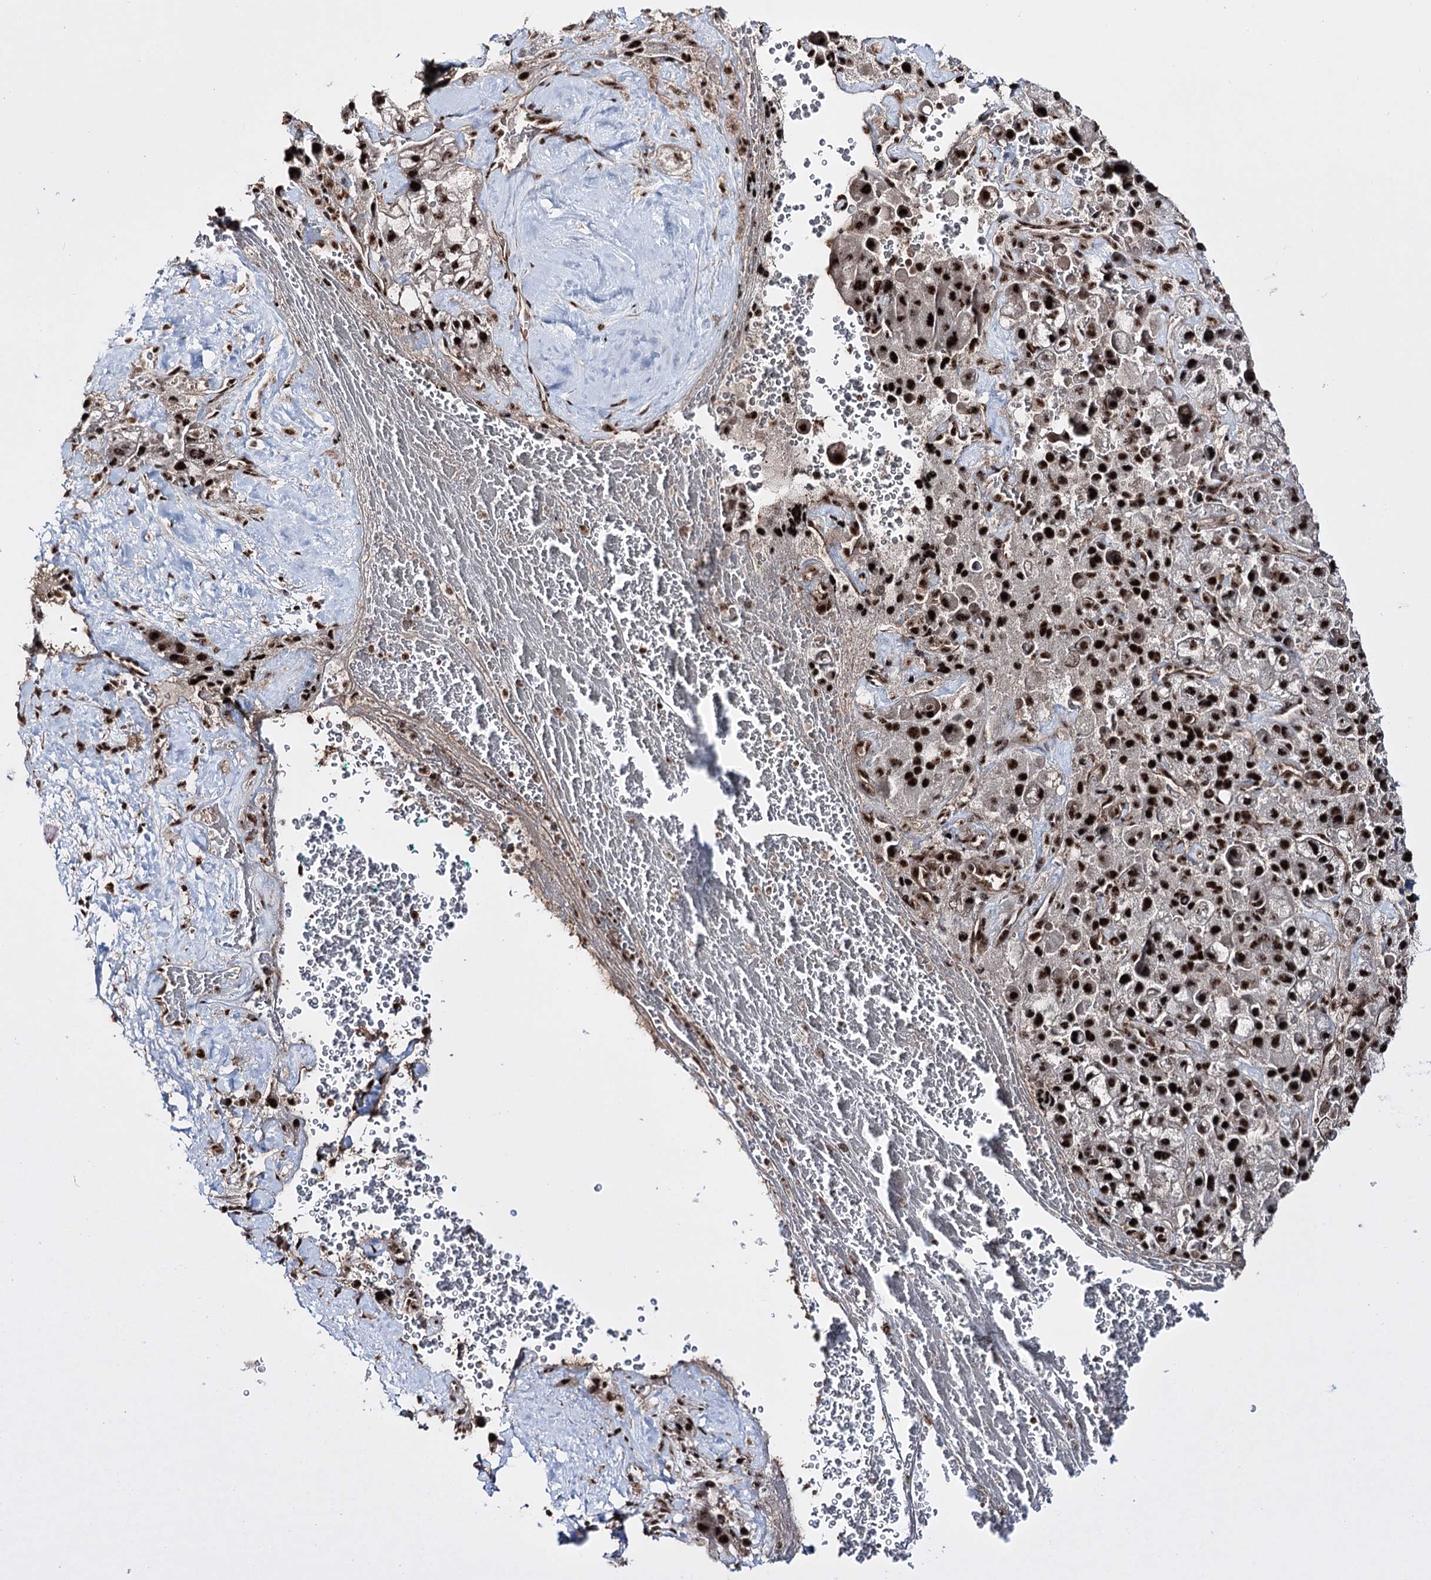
{"staining": {"intensity": "strong", "quantity": ">75%", "location": "nuclear"}, "tissue": "liver cancer", "cell_type": "Tumor cells", "image_type": "cancer", "snomed": [{"axis": "morphology", "description": "Normal tissue, NOS"}, {"axis": "morphology", "description": "Carcinoma, Hepatocellular, NOS"}, {"axis": "topography", "description": "Liver"}], "caption": "Immunohistochemical staining of human liver cancer demonstrates high levels of strong nuclear staining in about >75% of tumor cells.", "gene": "PRPF40A", "patient": {"sex": "male", "age": 57}}